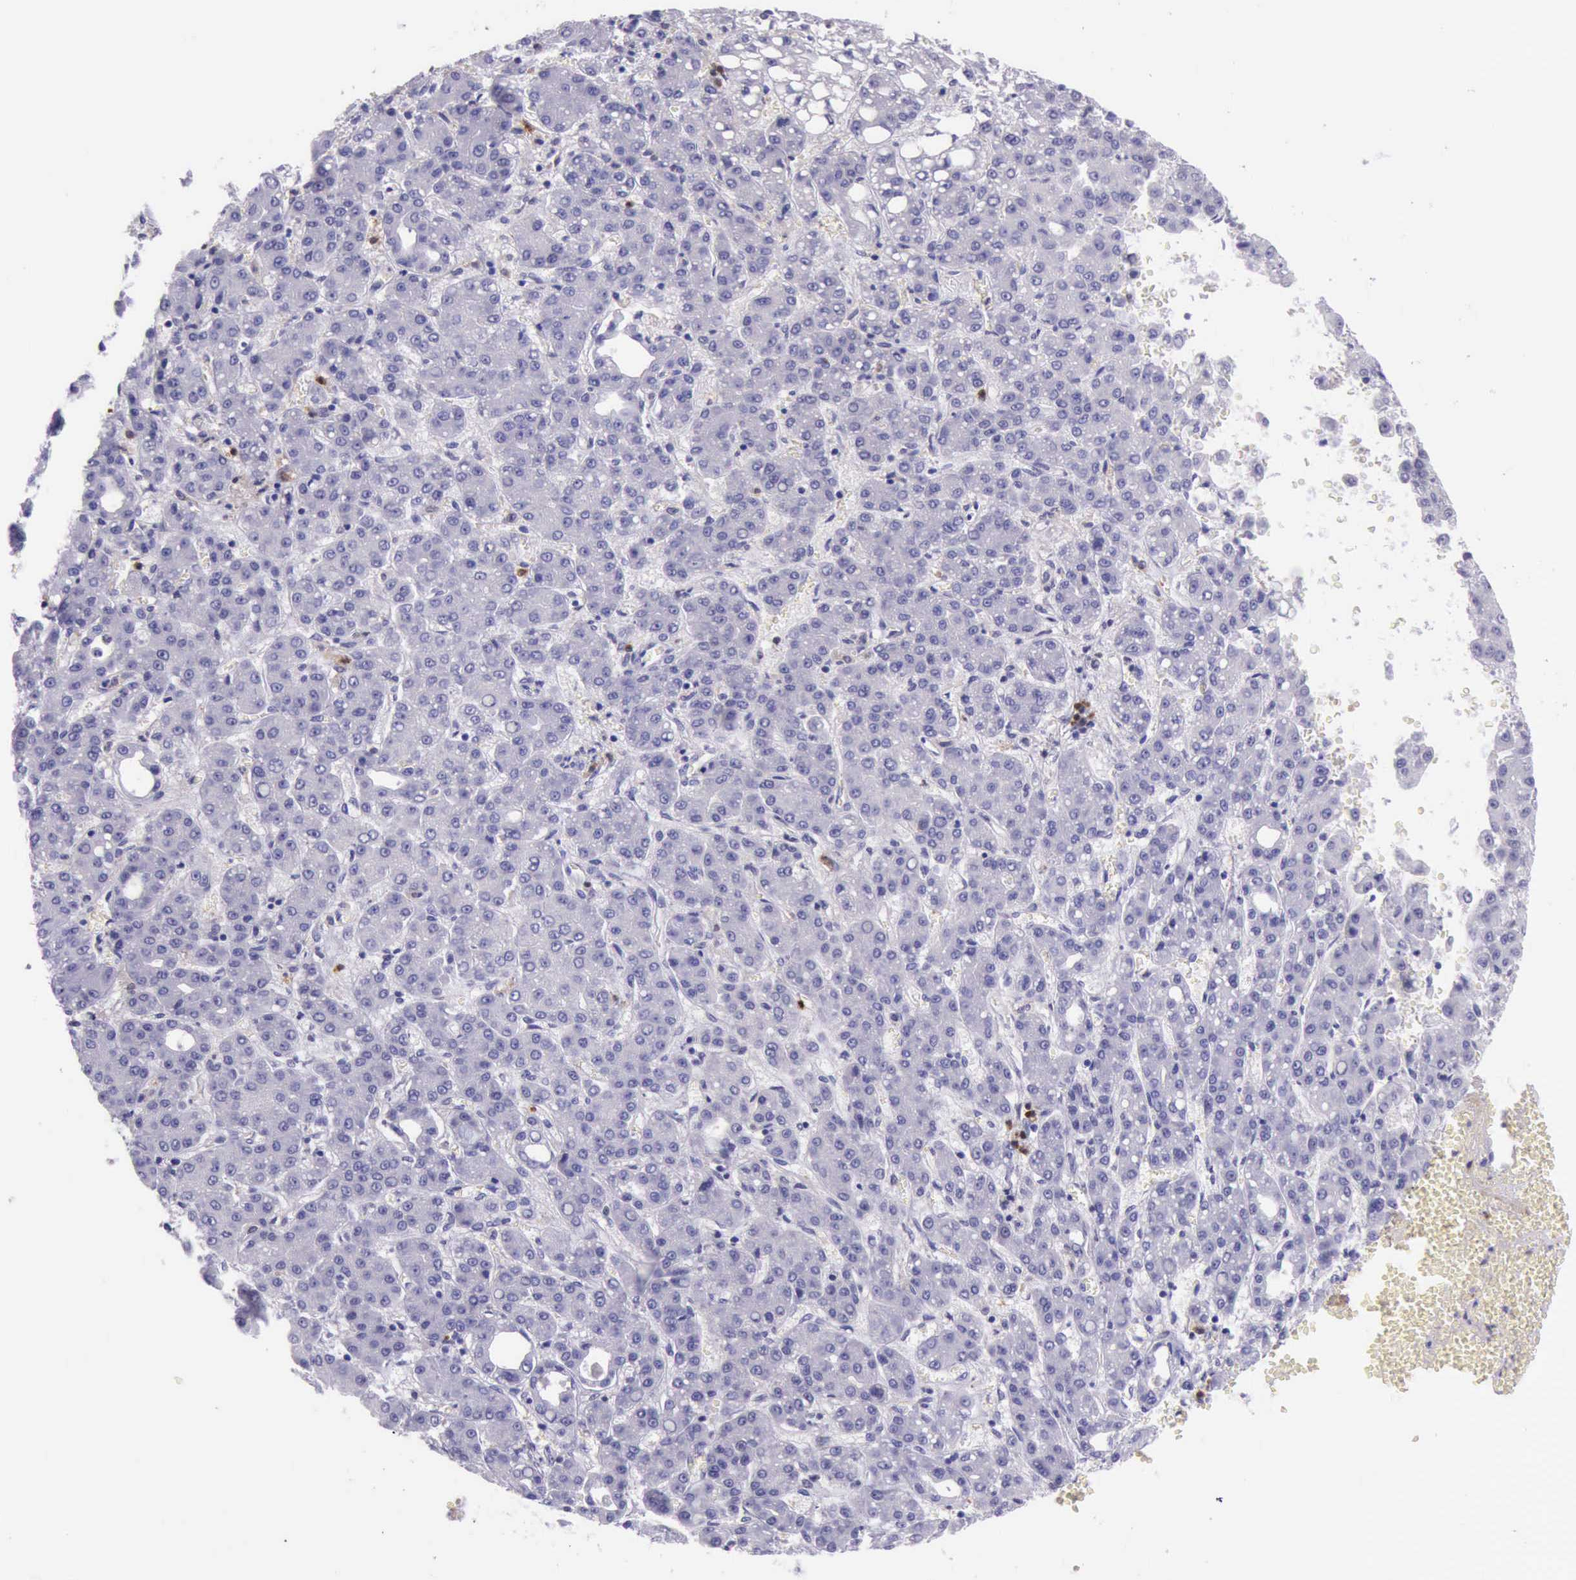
{"staining": {"intensity": "negative", "quantity": "none", "location": "none"}, "tissue": "liver cancer", "cell_type": "Tumor cells", "image_type": "cancer", "snomed": [{"axis": "morphology", "description": "Carcinoma, Hepatocellular, NOS"}, {"axis": "topography", "description": "Liver"}], "caption": "The photomicrograph displays no significant expression in tumor cells of hepatocellular carcinoma (liver). (DAB (3,3'-diaminobenzidine) immunohistochemistry, high magnification).", "gene": "BTK", "patient": {"sex": "male", "age": 69}}